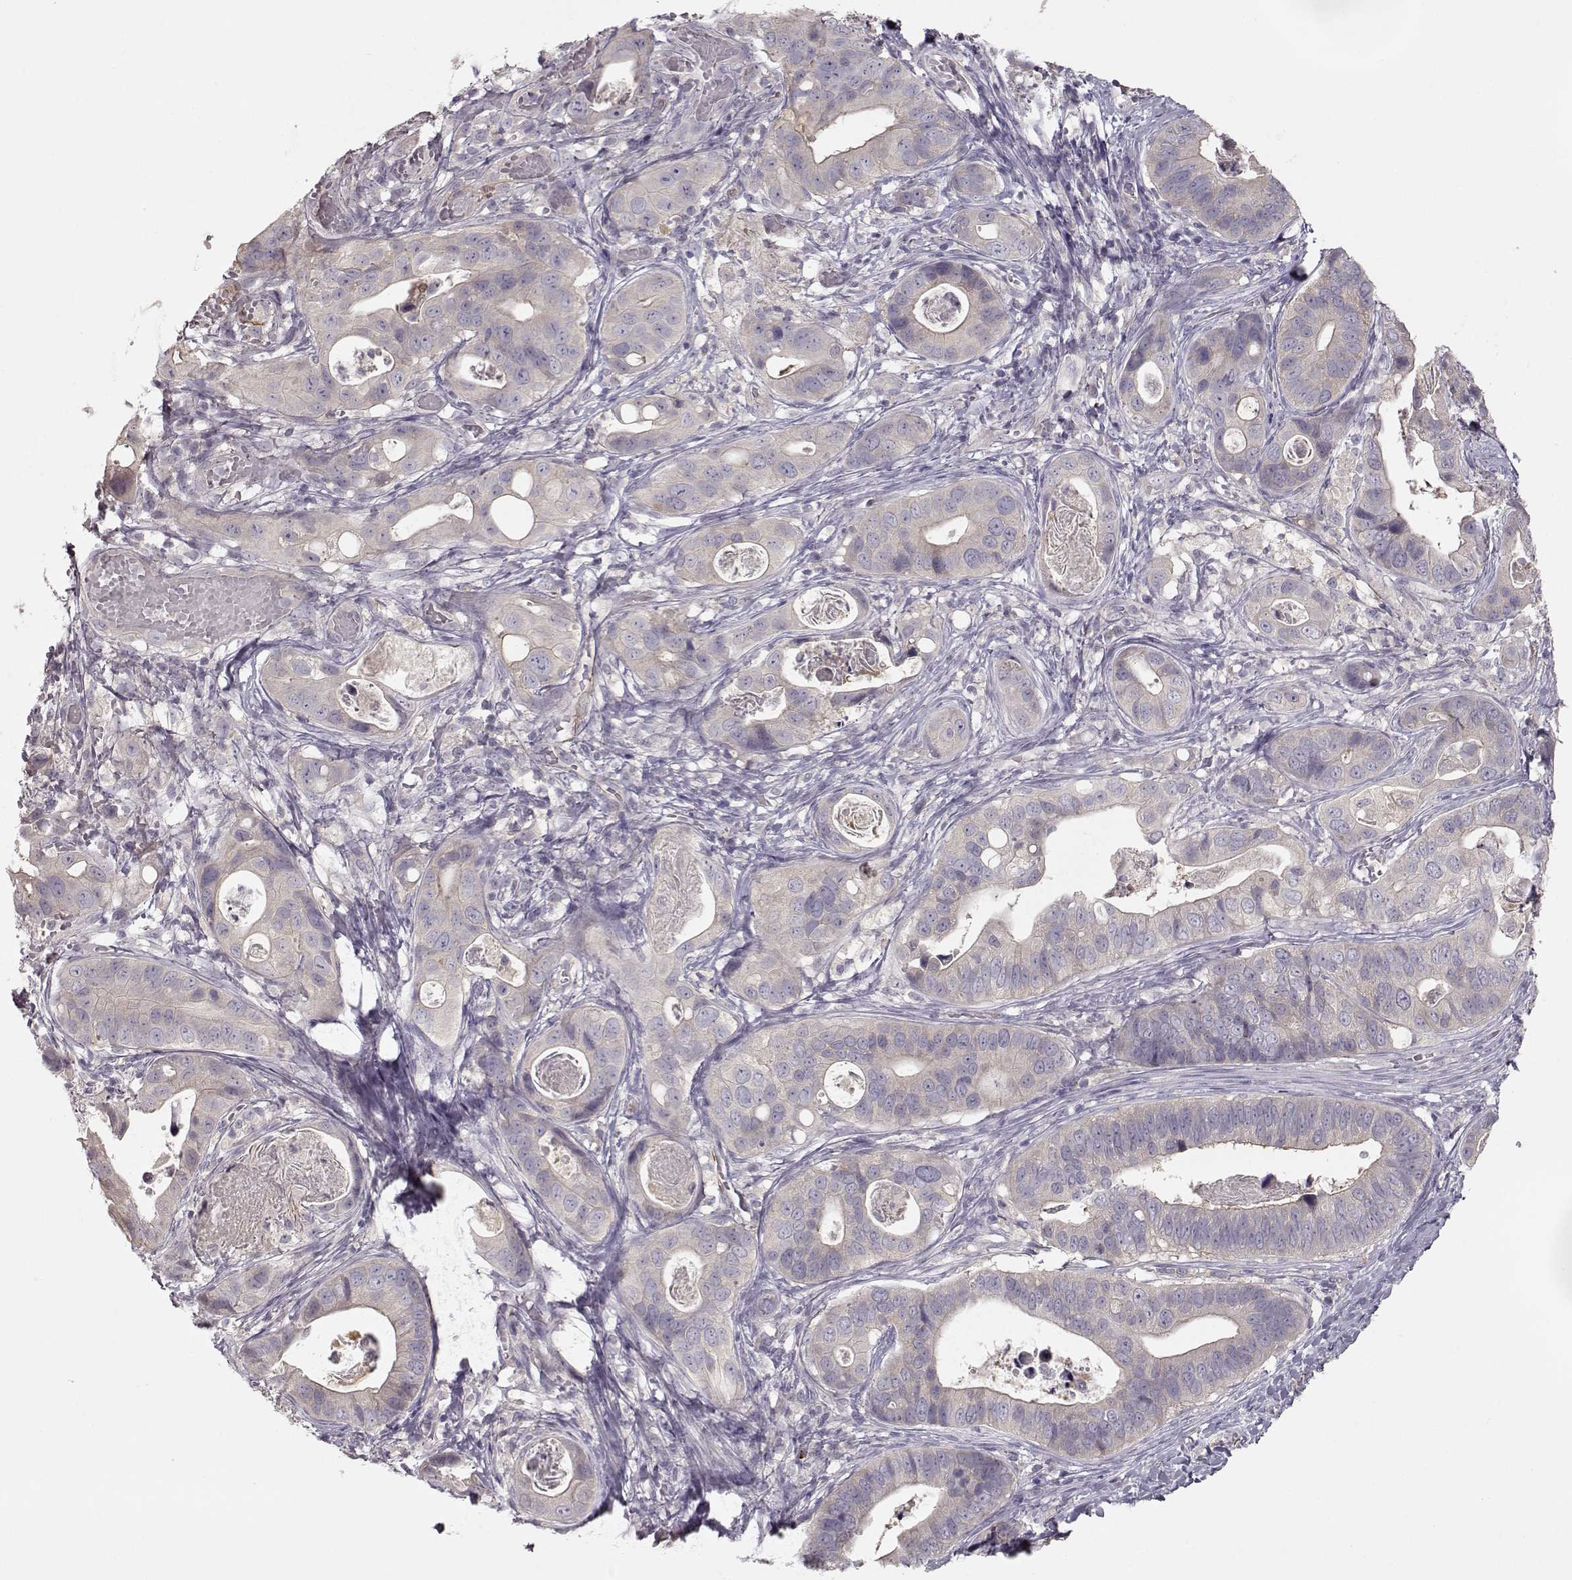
{"staining": {"intensity": "negative", "quantity": "none", "location": "none"}, "tissue": "stomach cancer", "cell_type": "Tumor cells", "image_type": "cancer", "snomed": [{"axis": "morphology", "description": "Adenocarcinoma, NOS"}, {"axis": "topography", "description": "Stomach"}], "caption": "Tumor cells show no significant staining in stomach cancer. Nuclei are stained in blue.", "gene": "ARHGAP8", "patient": {"sex": "male", "age": 84}}